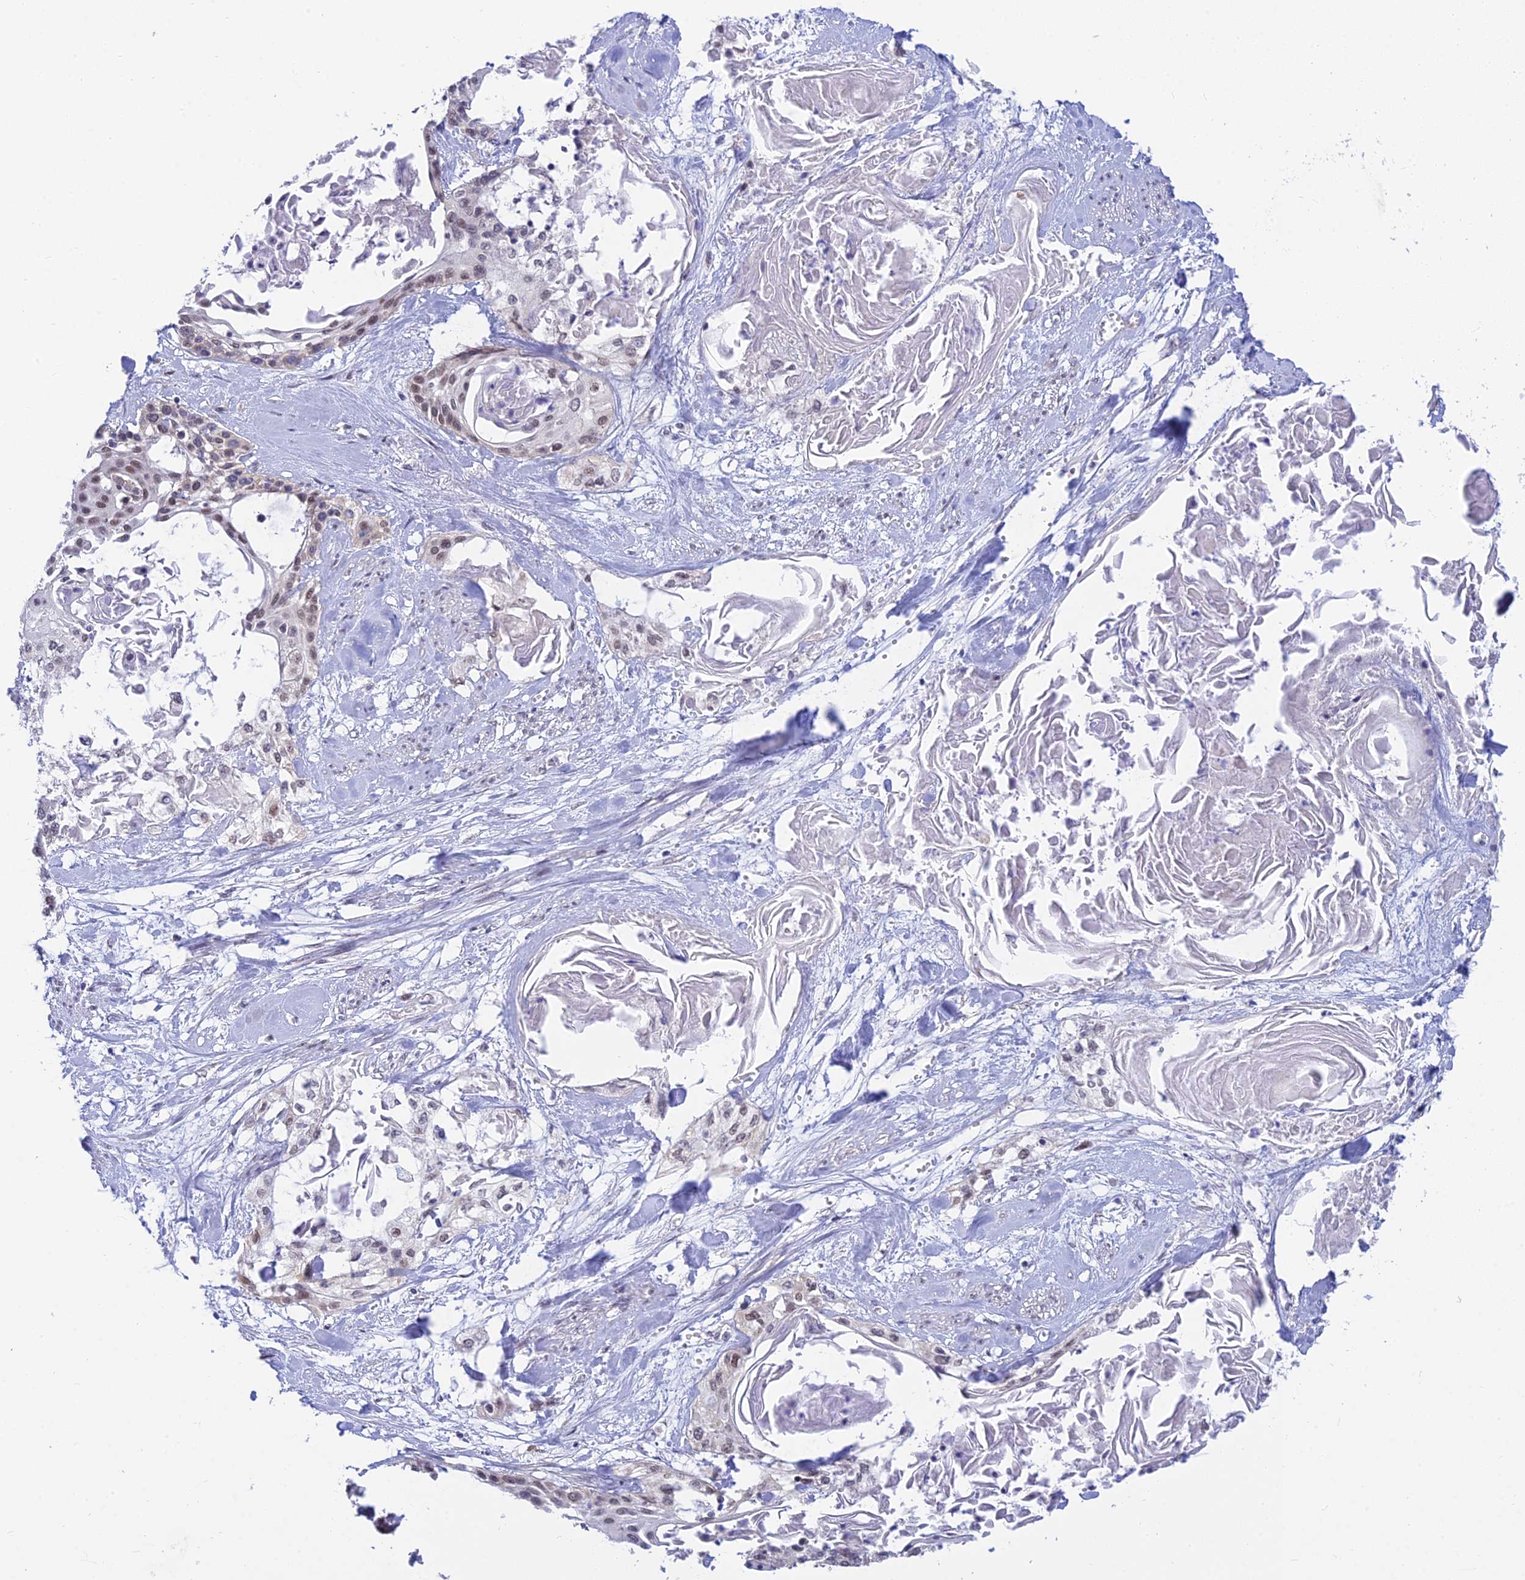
{"staining": {"intensity": "weak", "quantity": ">75%", "location": "nuclear"}, "tissue": "cervical cancer", "cell_type": "Tumor cells", "image_type": "cancer", "snomed": [{"axis": "morphology", "description": "Squamous cell carcinoma, NOS"}, {"axis": "topography", "description": "Cervix"}], "caption": "High-power microscopy captured an immunohistochemistry photomicrograph of cervical cancer (squamous cell carcinoma), revealing weak nuclear positivity in about >75% of tumor cells.", "gene": "C2orf49", "patient": {"sex": "female", "age": 57}}